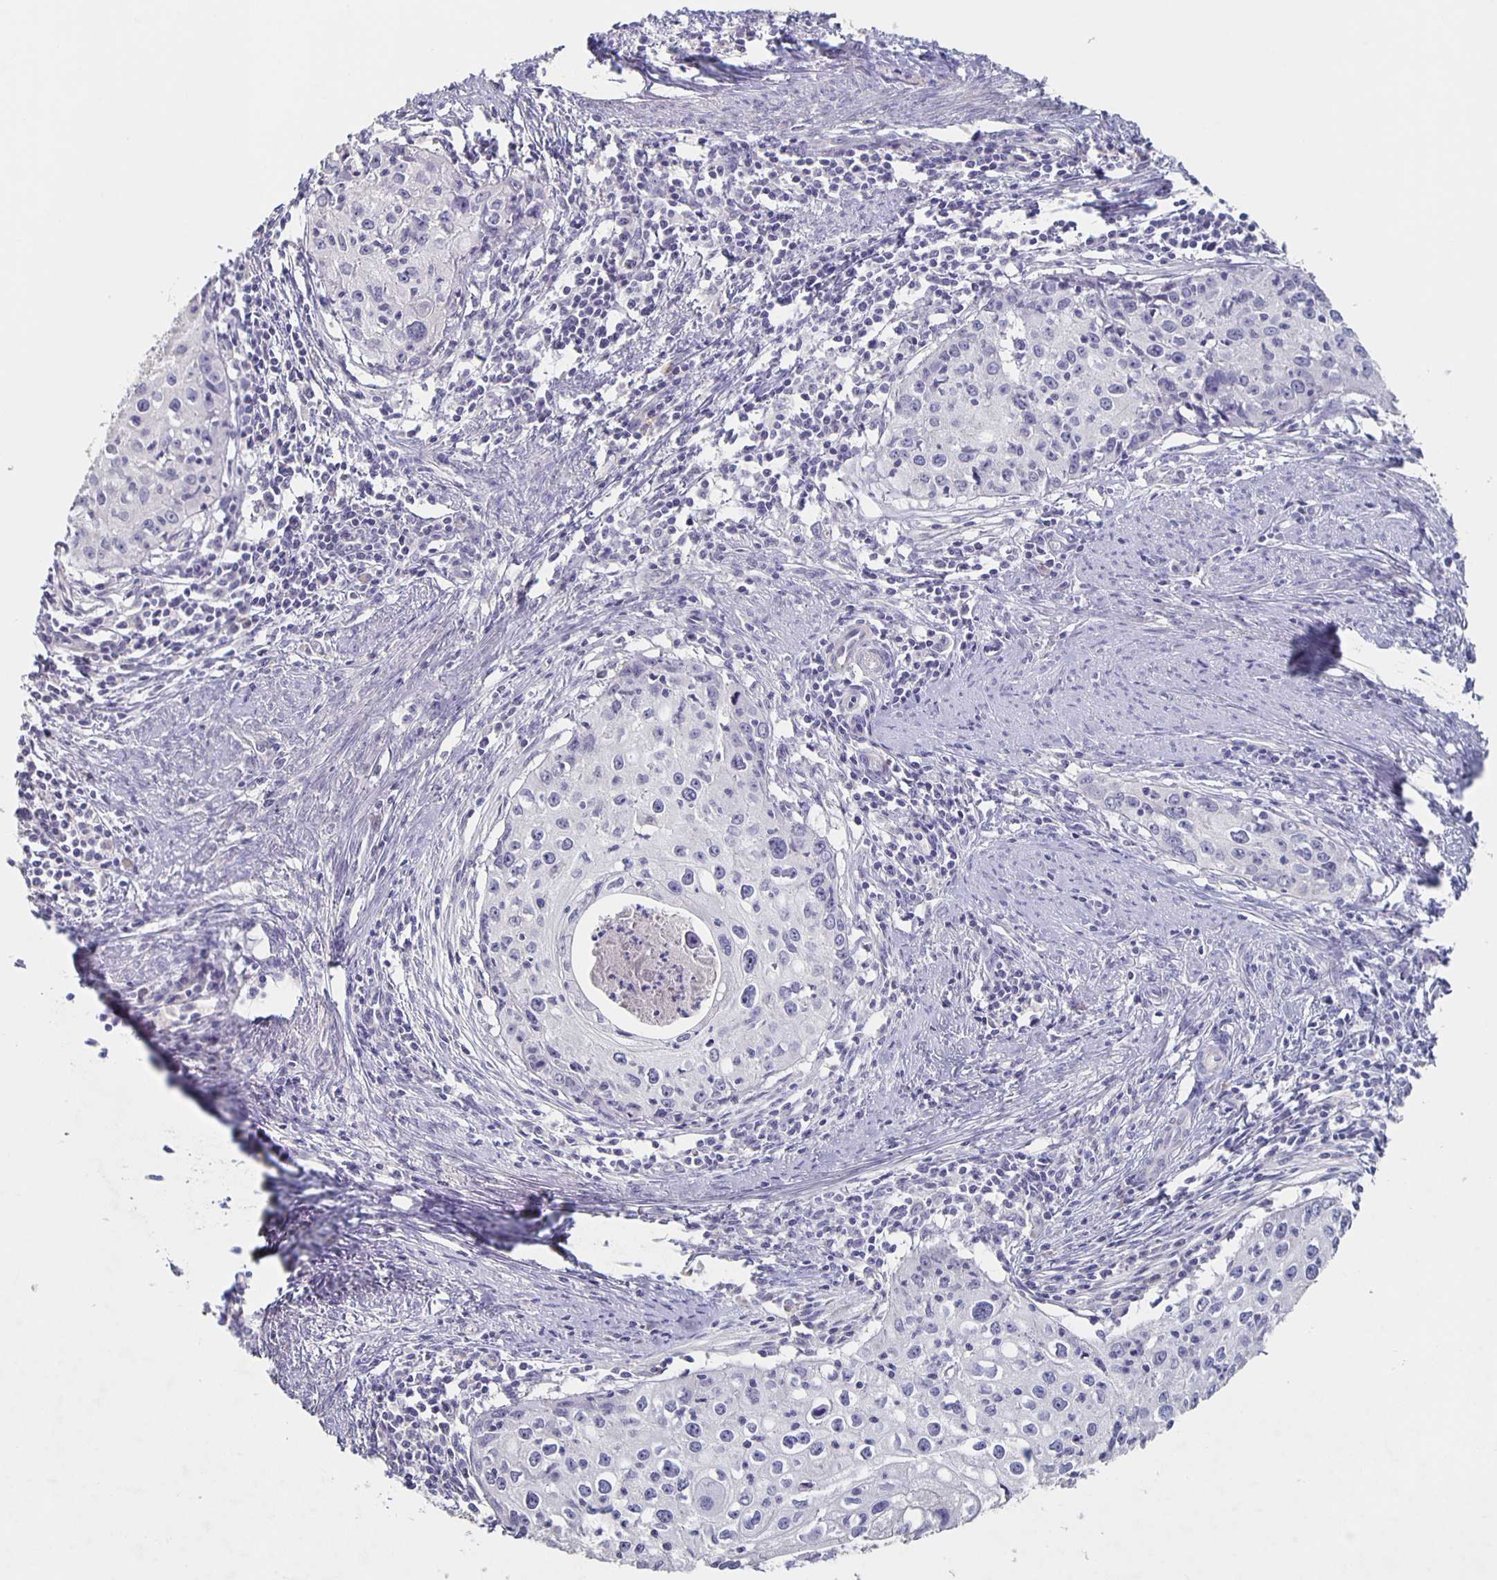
{"staining": {"intensity": "negative", "quantity": "none", "location": "none"}, "tissue": "cervical cancer", "cell_type": "Tumor cells", "image_type": "cancer", "snomed": [{"axis": "morphology", "description": "Squamous cell carcinoma, NOS"}, {"axis": "topography", "description": "Cervix"}], "caption": "Immunohistochemistry (IHC) histopathology image of human squamous cell carcinoma (cervical) stained for a protein (brown), which shows no expression in tumor cells. (Immunohistochemistry, brightfield microscopy, high magnification).", "gene": "CACNA2D2", "patient": {"sex": "female", "age": 40}}